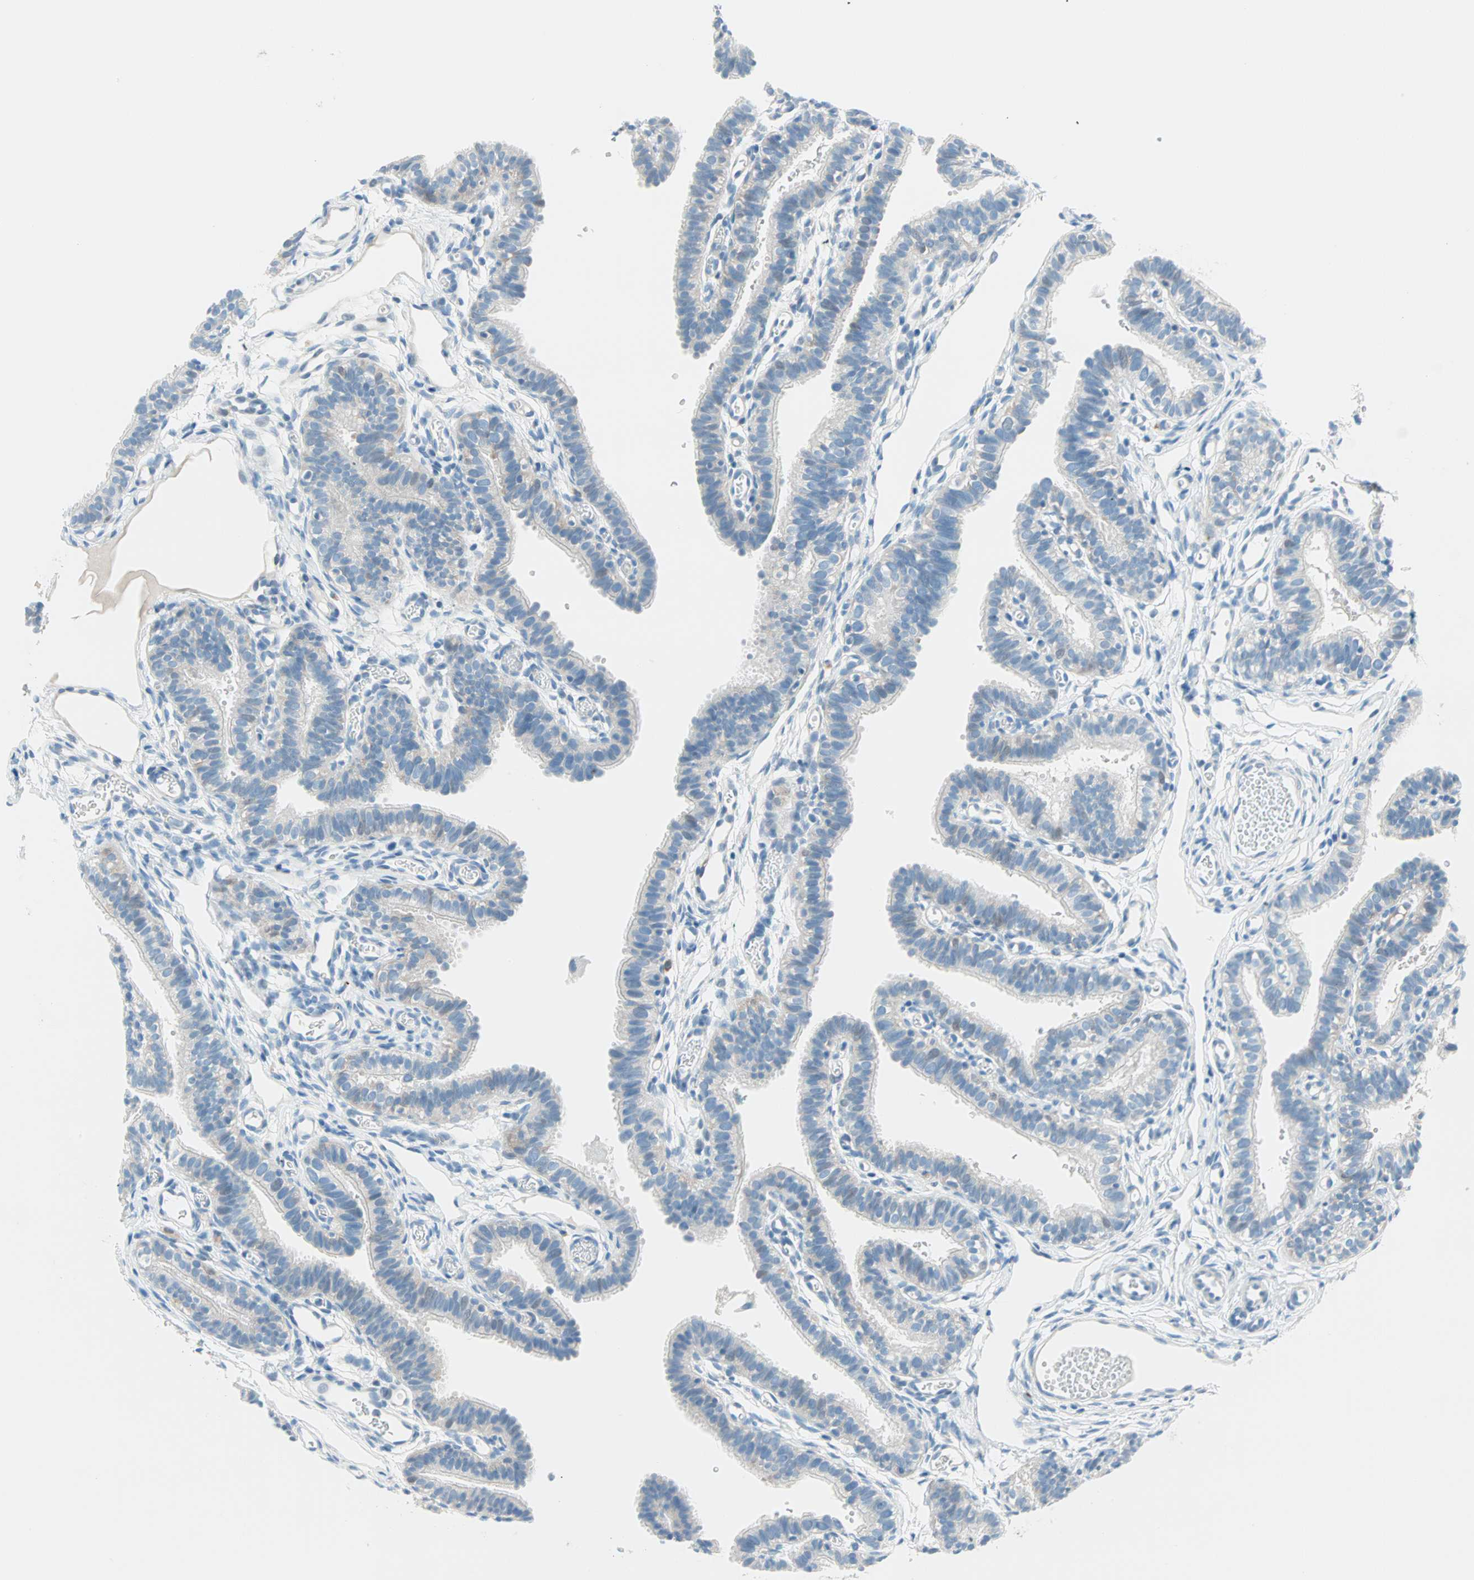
{"staining": {"intensity": "negative", "quantity": "none", "location": "none"}, "tissue": "fallopian tube", "cell_type": "Glandular cells", "image_type": "normal", "snomed": [{"axis": "morphology", "description": "Normal tissue, NOS"}, {"axis": "topography", "description": "Fallopian tube"}, {"axis": "topography", "description": "Placenta"}], "caption": "Immunohistochemical staining of unremarkable fallopian tube demonstrates no significant positivity in glandular cells. (DAB (3,3'-diaminobenzidine) IHC with hematoxylin counter stain).", "gene": "TMEM163", "patient": {"sex": "female", "age": 34}}